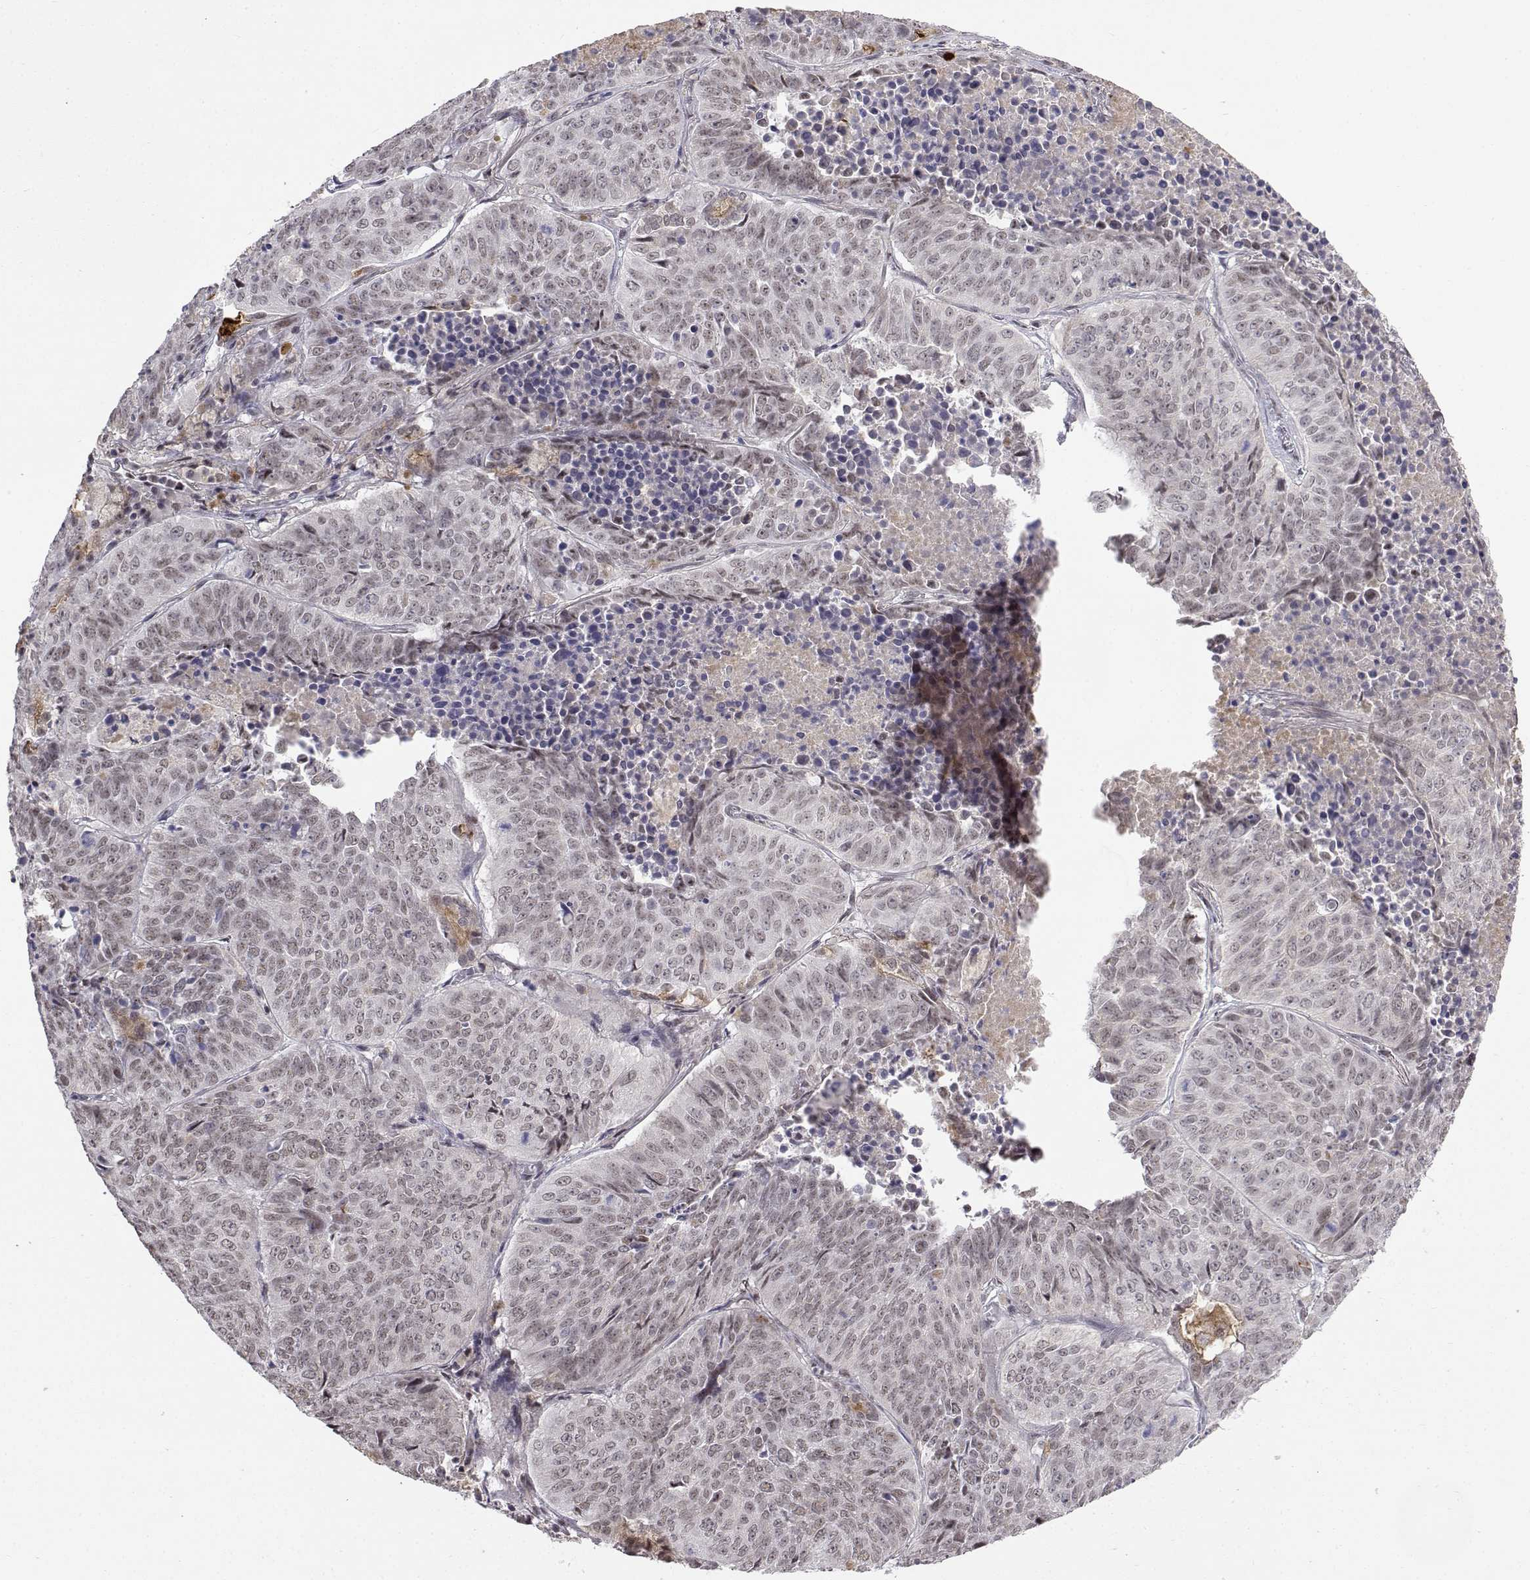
{"staining": {"intensity": "negative", "quantity": "none", "location": "none"}, "tissue": "lung cancer", "cell_type": "Tumor cells", "image_type": "cancer", "snomed": [{"axis": "morphology", "description": "Normal tissue, NOS"}, {"axis": "morphology", "description": "Squamous cell carcinoma, NOS"}, {"axis": "topography", "description": "Bronchus"}, {"axis": "topography", "description": "Lung"}], "caption": "Human squamous cell carcinoma (lung) stained for a protein using IHC shows no positivity in tumor cells.", "gene": "ITGA7", "patient": {"sex": "male", "age": 64}}